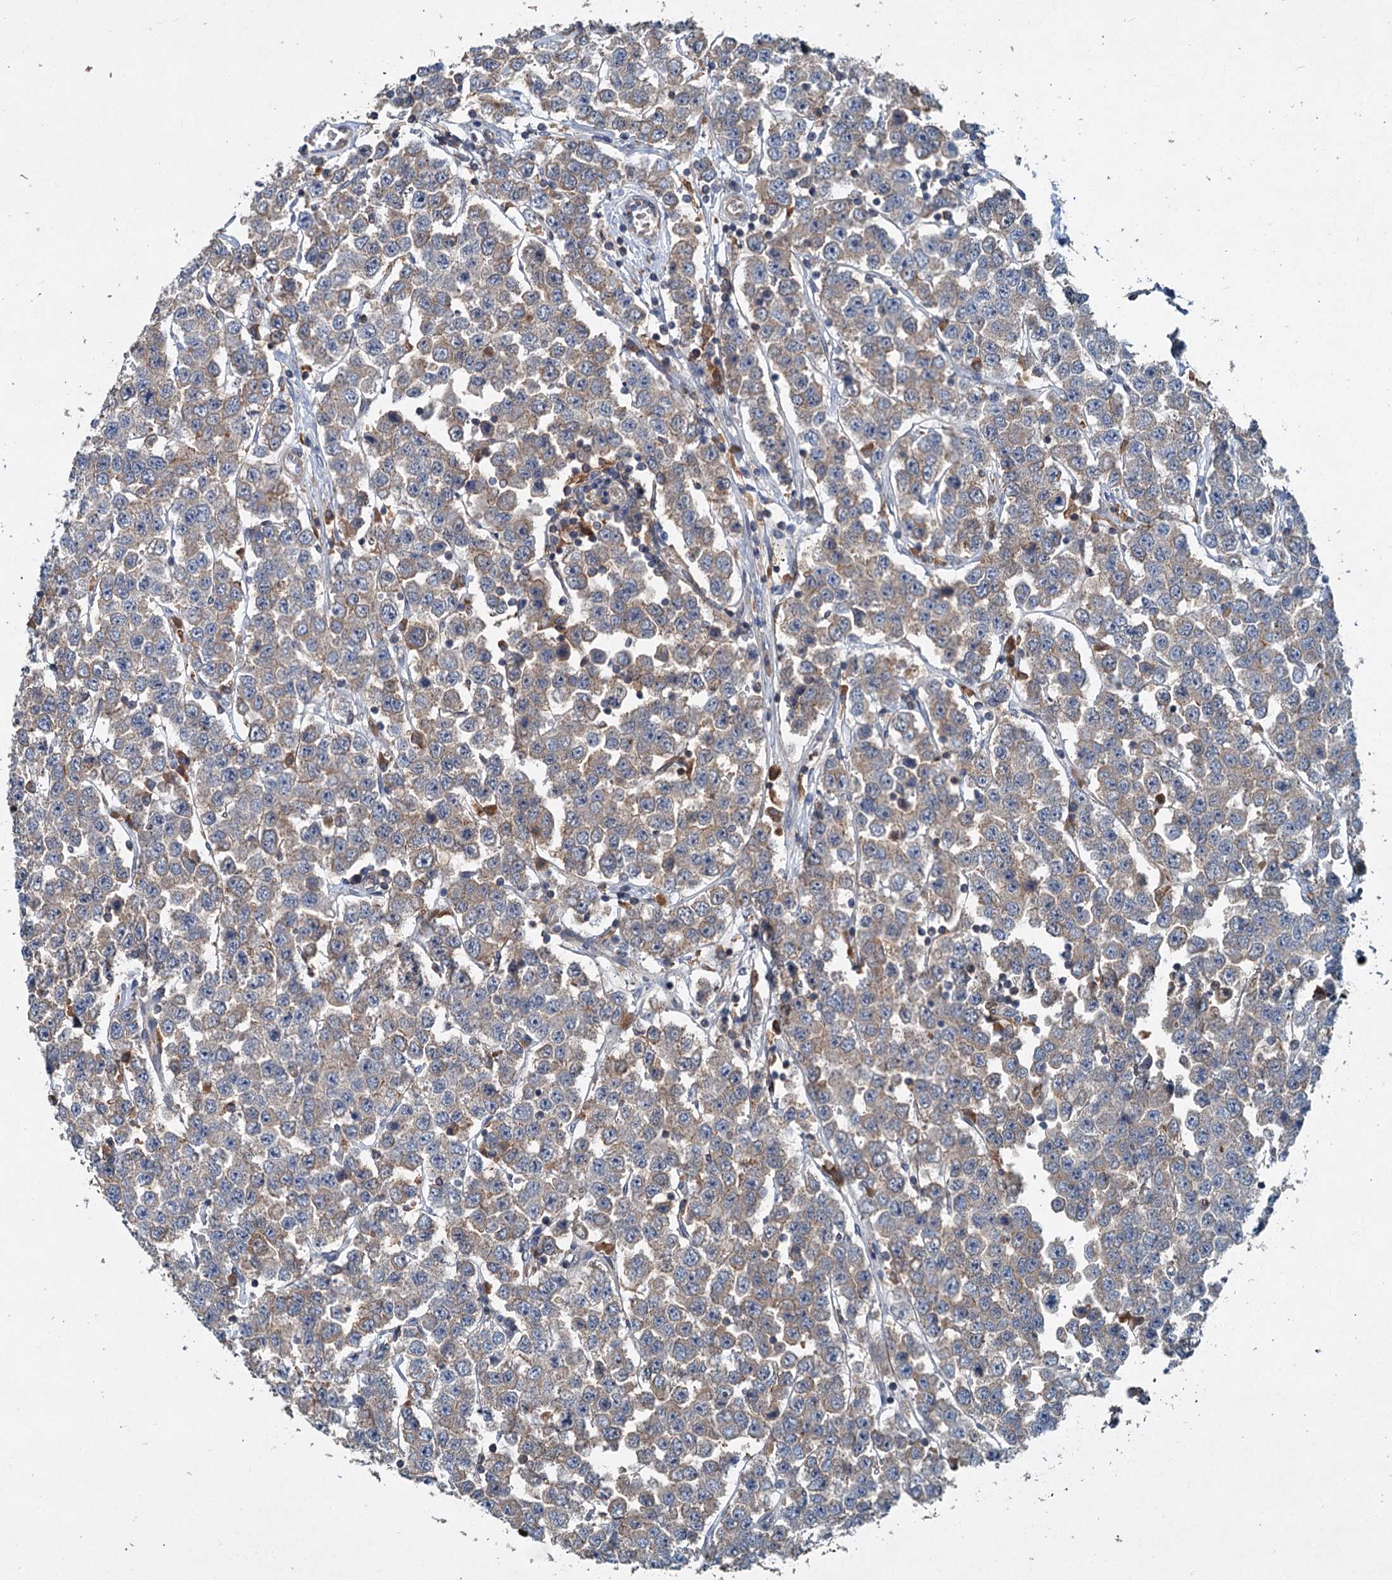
{"staining": {"intensity": "weak", "quantity": ">75%", "location": "cytoplasmic/membranous"}, "tissue": "testis cancer", "cell_type": "Tumor cells", "image_type": "cancer", "snomed": [{"axis": "morphology", "description": "Seminoma, NOS"}, {"axis": "topography", "description": "Testis"}], "caption": "Testis cancer tissue exhibits weak cytoplasmic/membranous staining in about >75% of tumor cells, visualized by immunohistochemistry.", "gene": "TAPBPL", "patient": {"sex": "male", "age": 28}}